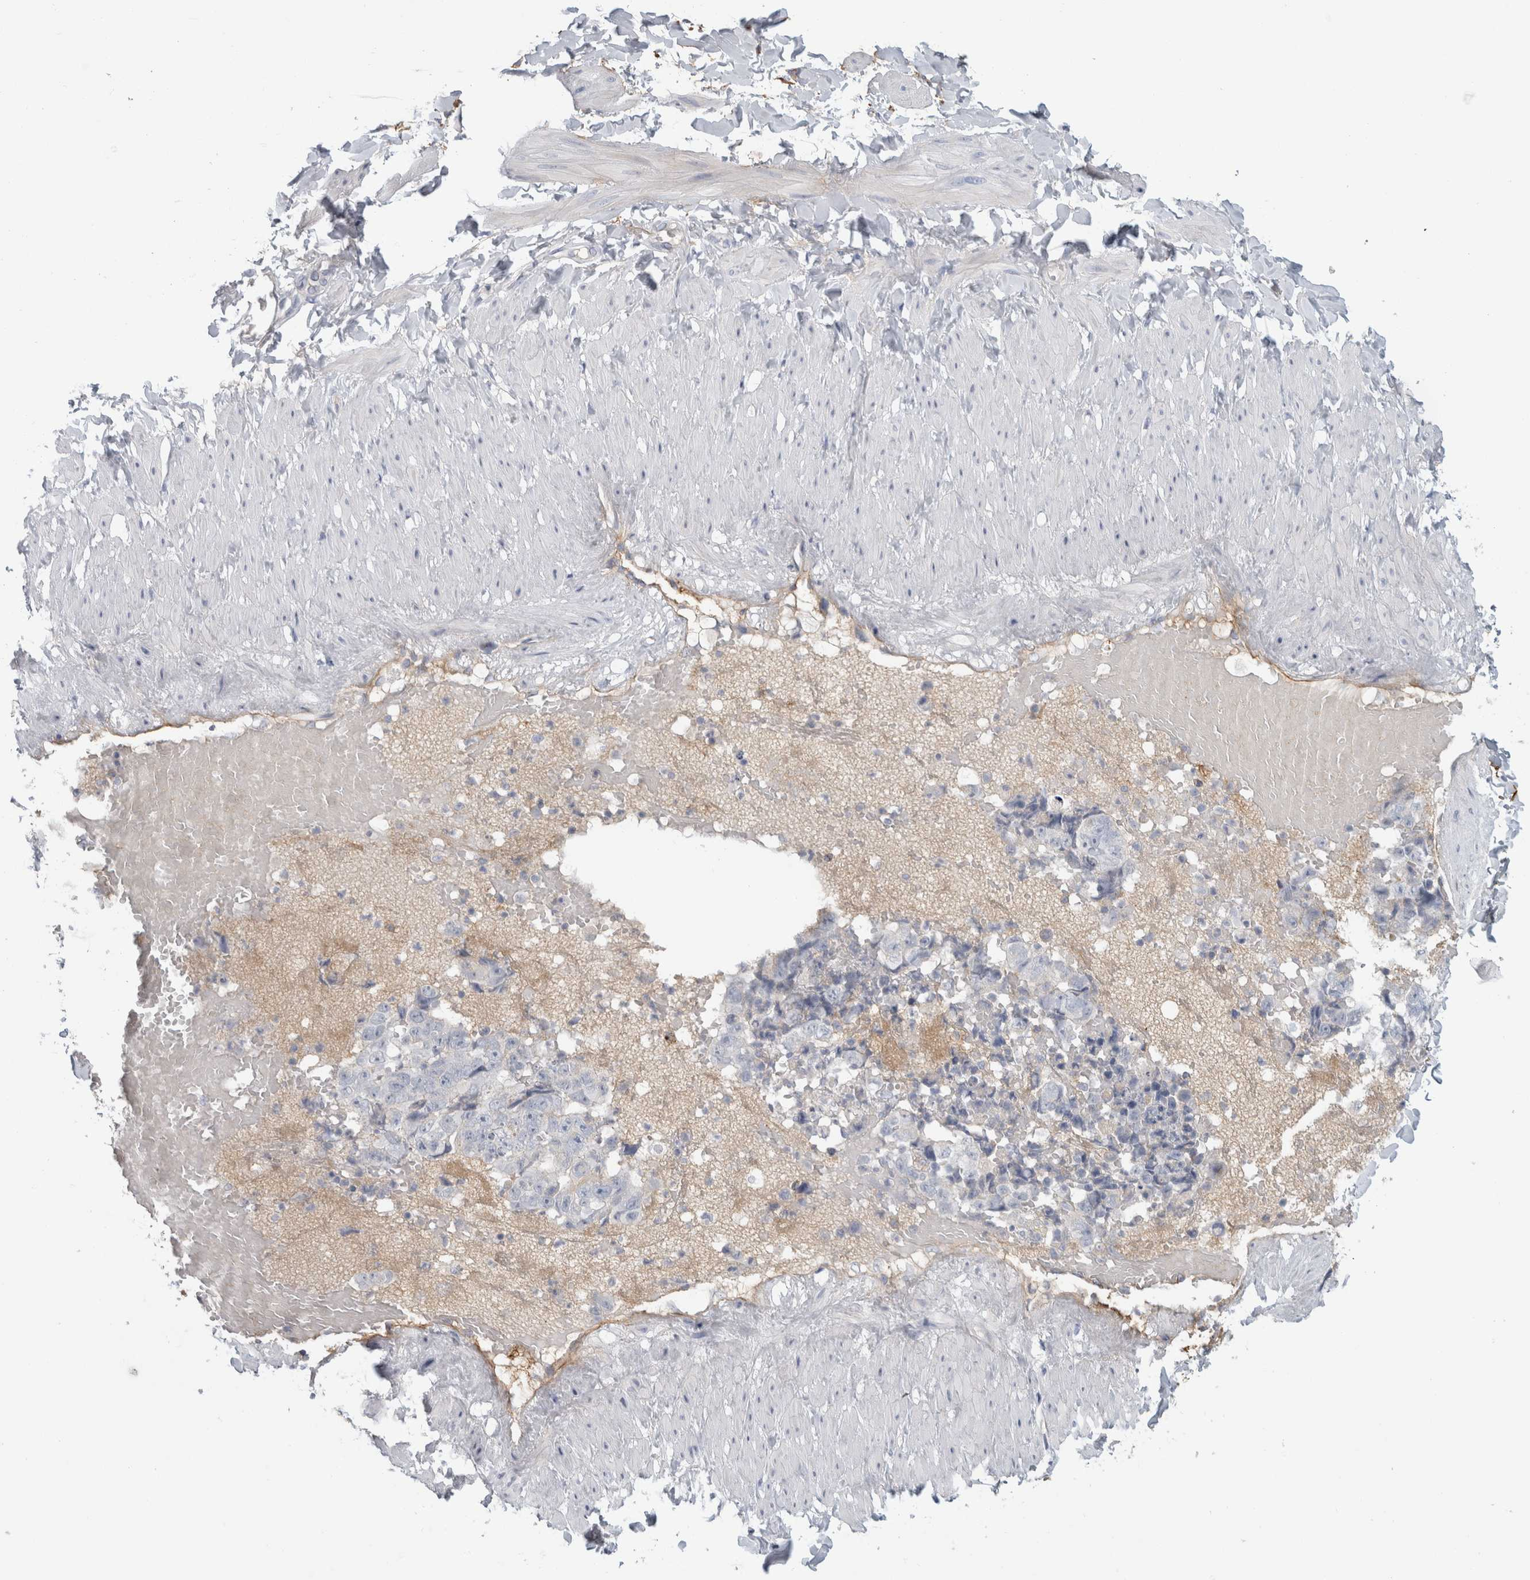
{"staining": {"intensity": "negative", "quantity": "none", "location": "none"}, "tissue": "adipose tissue", "cell_type": "Adipocytes", "image_type": "normal", "snomed": [{"axis": "morphology", "description": "Normal tissue, NOS"}, {"axis": "topography", "description": "Adipose tissue"}, {"axis": "topography", "description": "Vascular tissue"}, {"axis": "topography", "description": "Peripheral nerve tissue"}], "caption": "The photomicrograph displays no staining of adipocytes in benign adipose tissue. (Brightfield microscopy of DAB immunohistochemistry (IHC) at high magnification).", "gene": "CD55", "patient": {"sex": "male", "age": 25}}